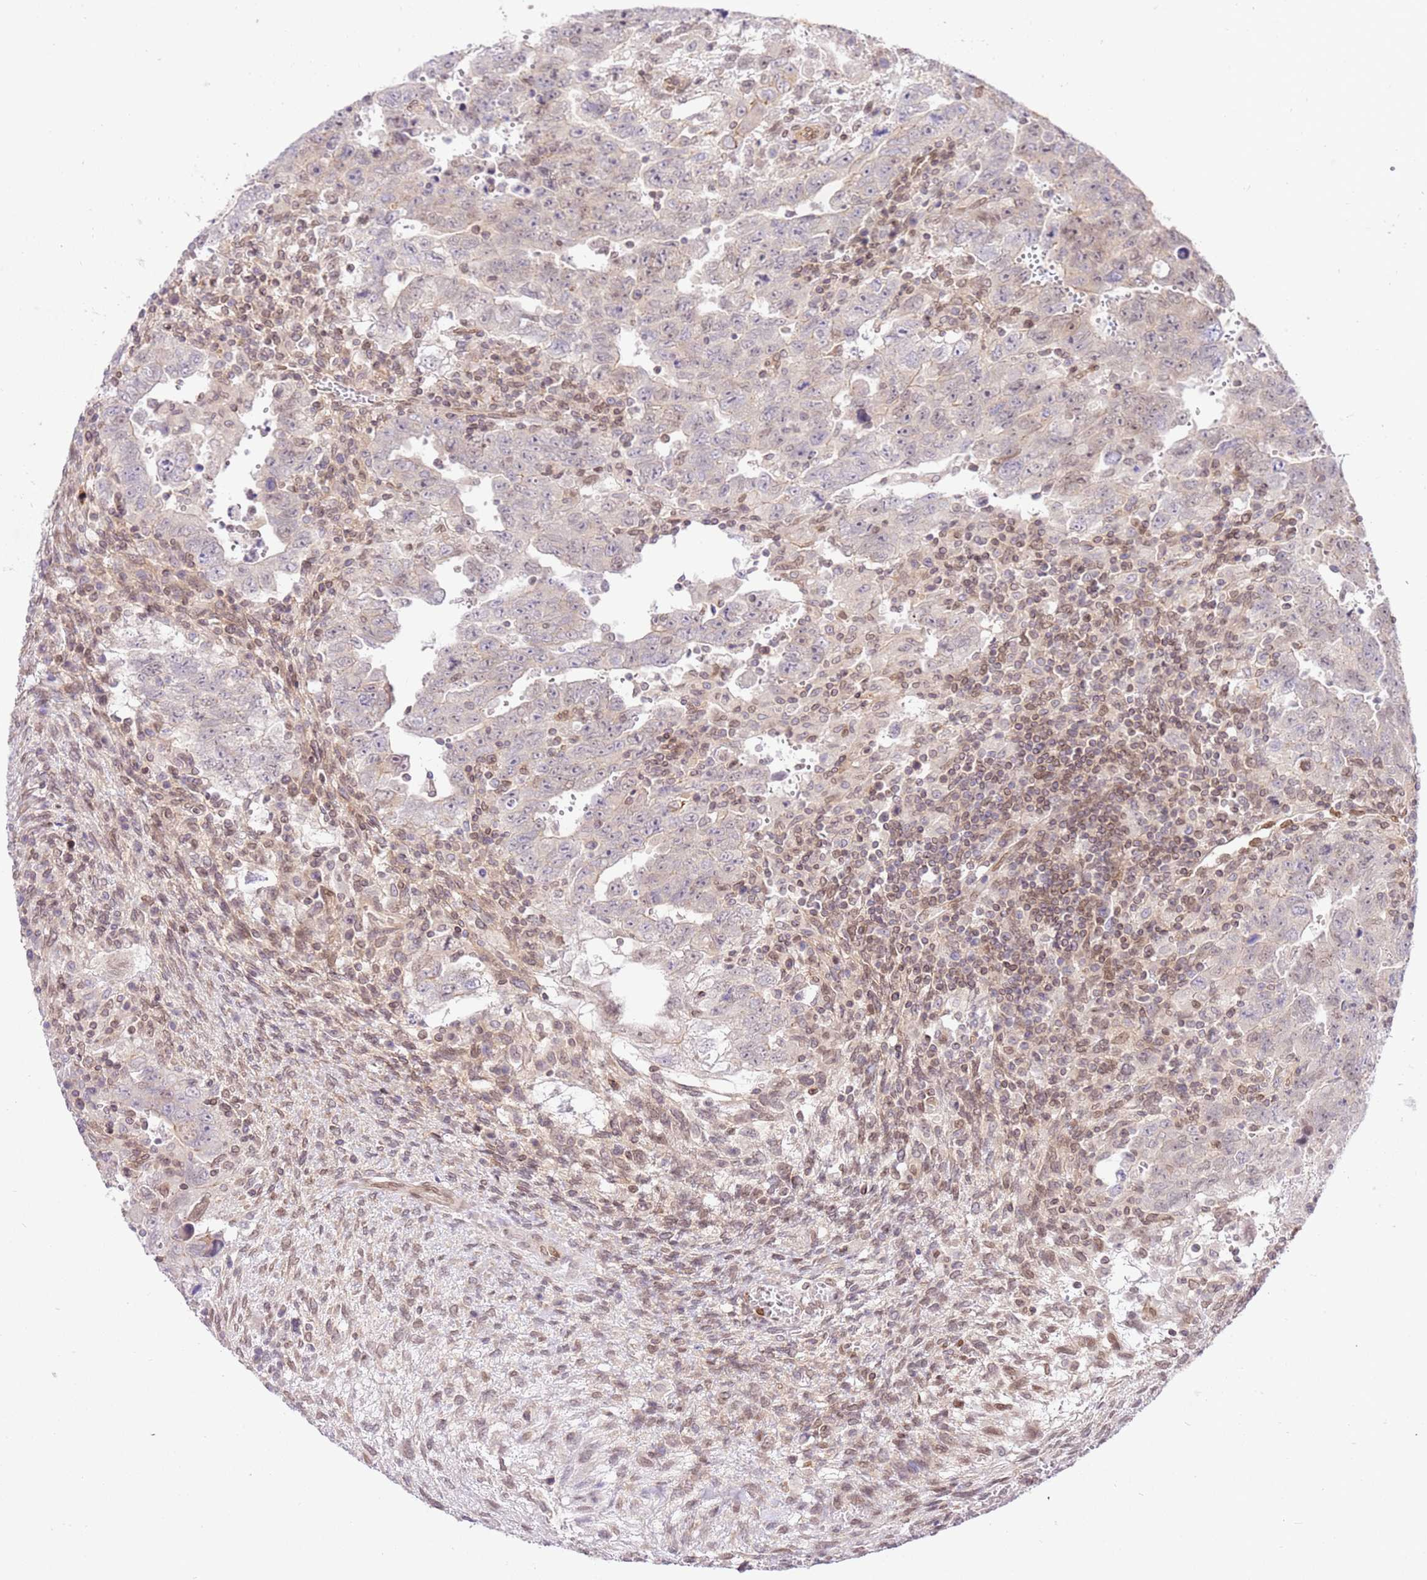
{"staining": {"intensity": "negative", "quantity": "none", "location": "none"}, "tissue": "testis cancer", "cell_type": "Tumor cells", "image_type": "cancer", "snomed": [{"axis": "morphology", "description": "Carcinoma, Embryonal, NOS"}, {"axis": "topography", "description": "Testis"}], "caption": "The micrograph shows no significant staining in tumor cells of testis cancer. (DAB (3,3'-diaminobenzidine) IHC, high magnification).", "gene": "TRIM37", "patient": {"sex": "male", "age": 28}}